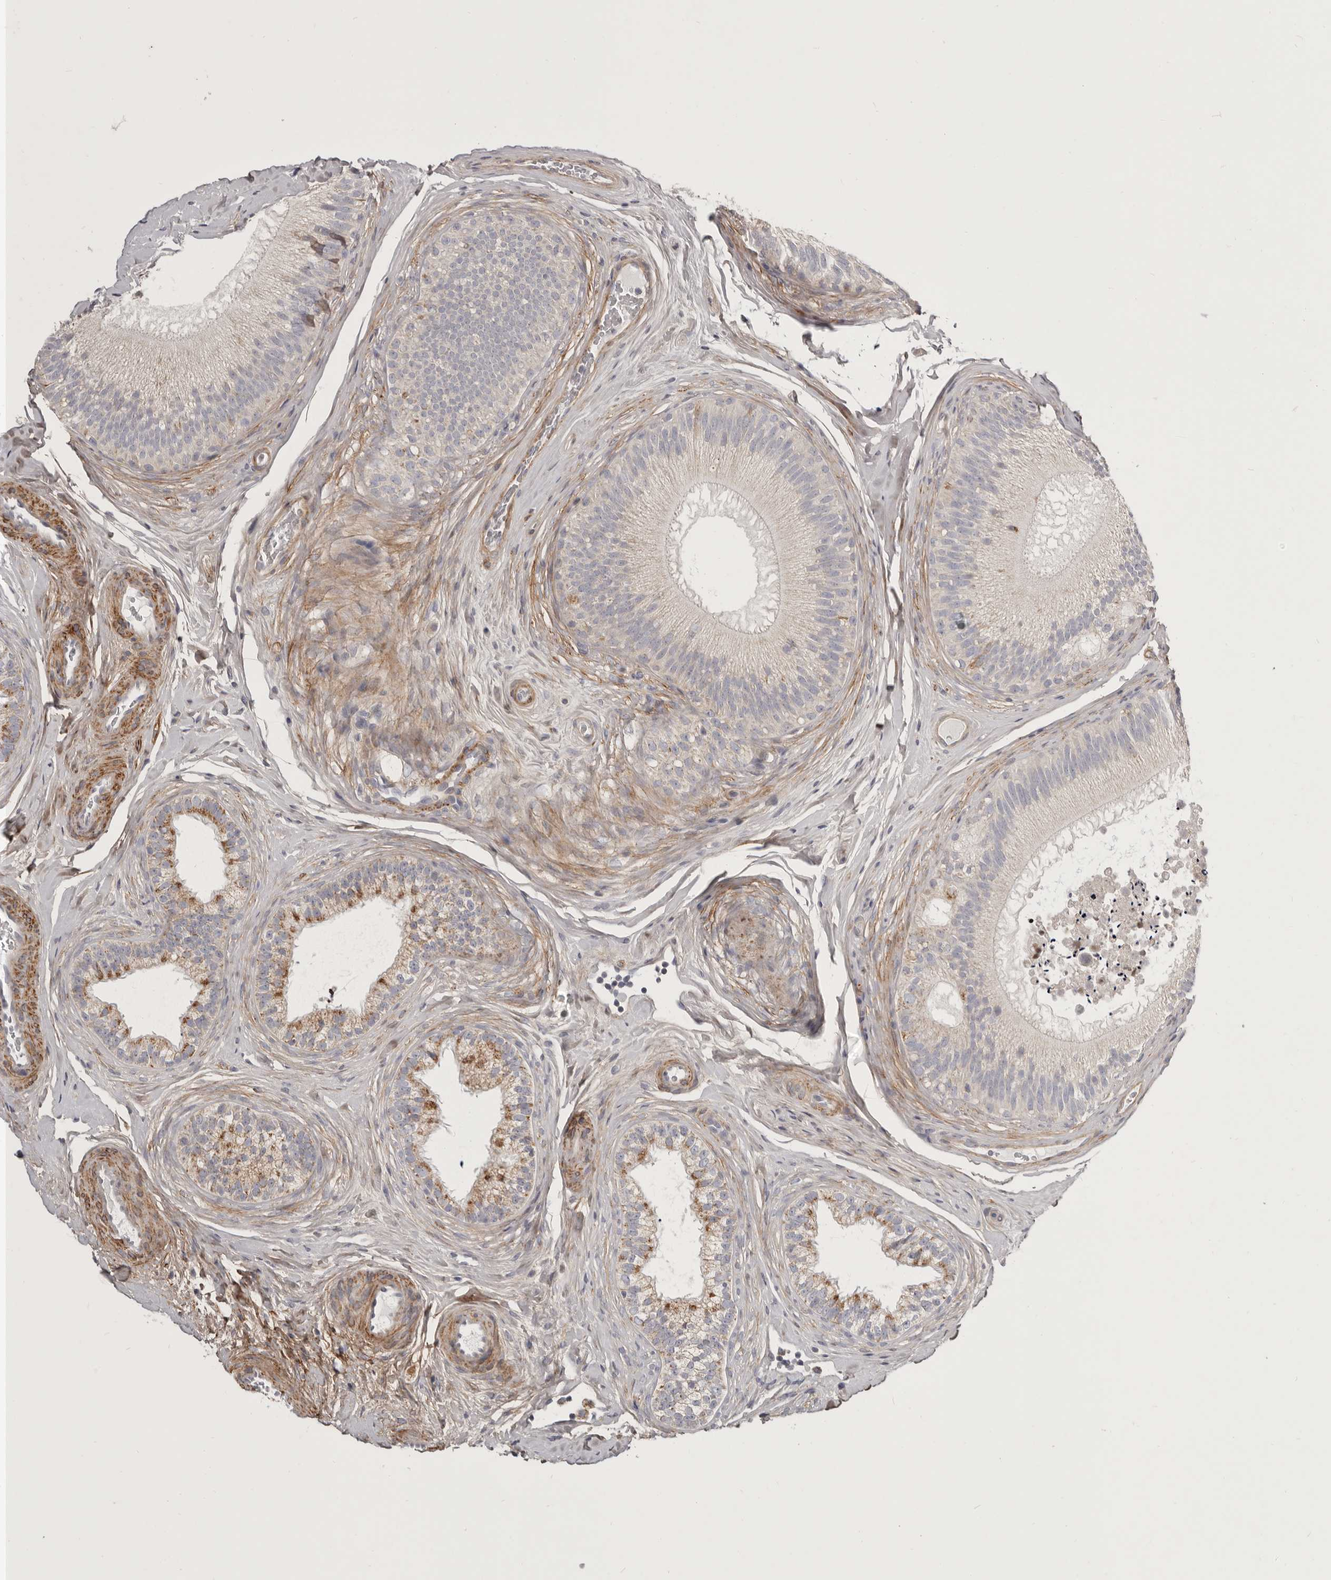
{"staining": {"intensity": "negative", "quantity": "none", "location": "none"}, "tissue": "epididymis", "cell_type": "Glandular cells", "image_type": "normal", "snomed": [{"axis": "morphology", "description": "Normal tissue, NOS"}, {"axis": "topography", "description": "Epididymis"}], "caption": "High magnification brightfield microscopy of unremarkable epididymis stained with DAB (brown) and counterstained with hematoxylin (blue): glandular cells show no significant staining. The staining is performed using DAB brown chromogen with nuclei counter-stained in using hematoxylin.", "gene": "MRPS10", "patient": {"sex": "male", "age": 45}}